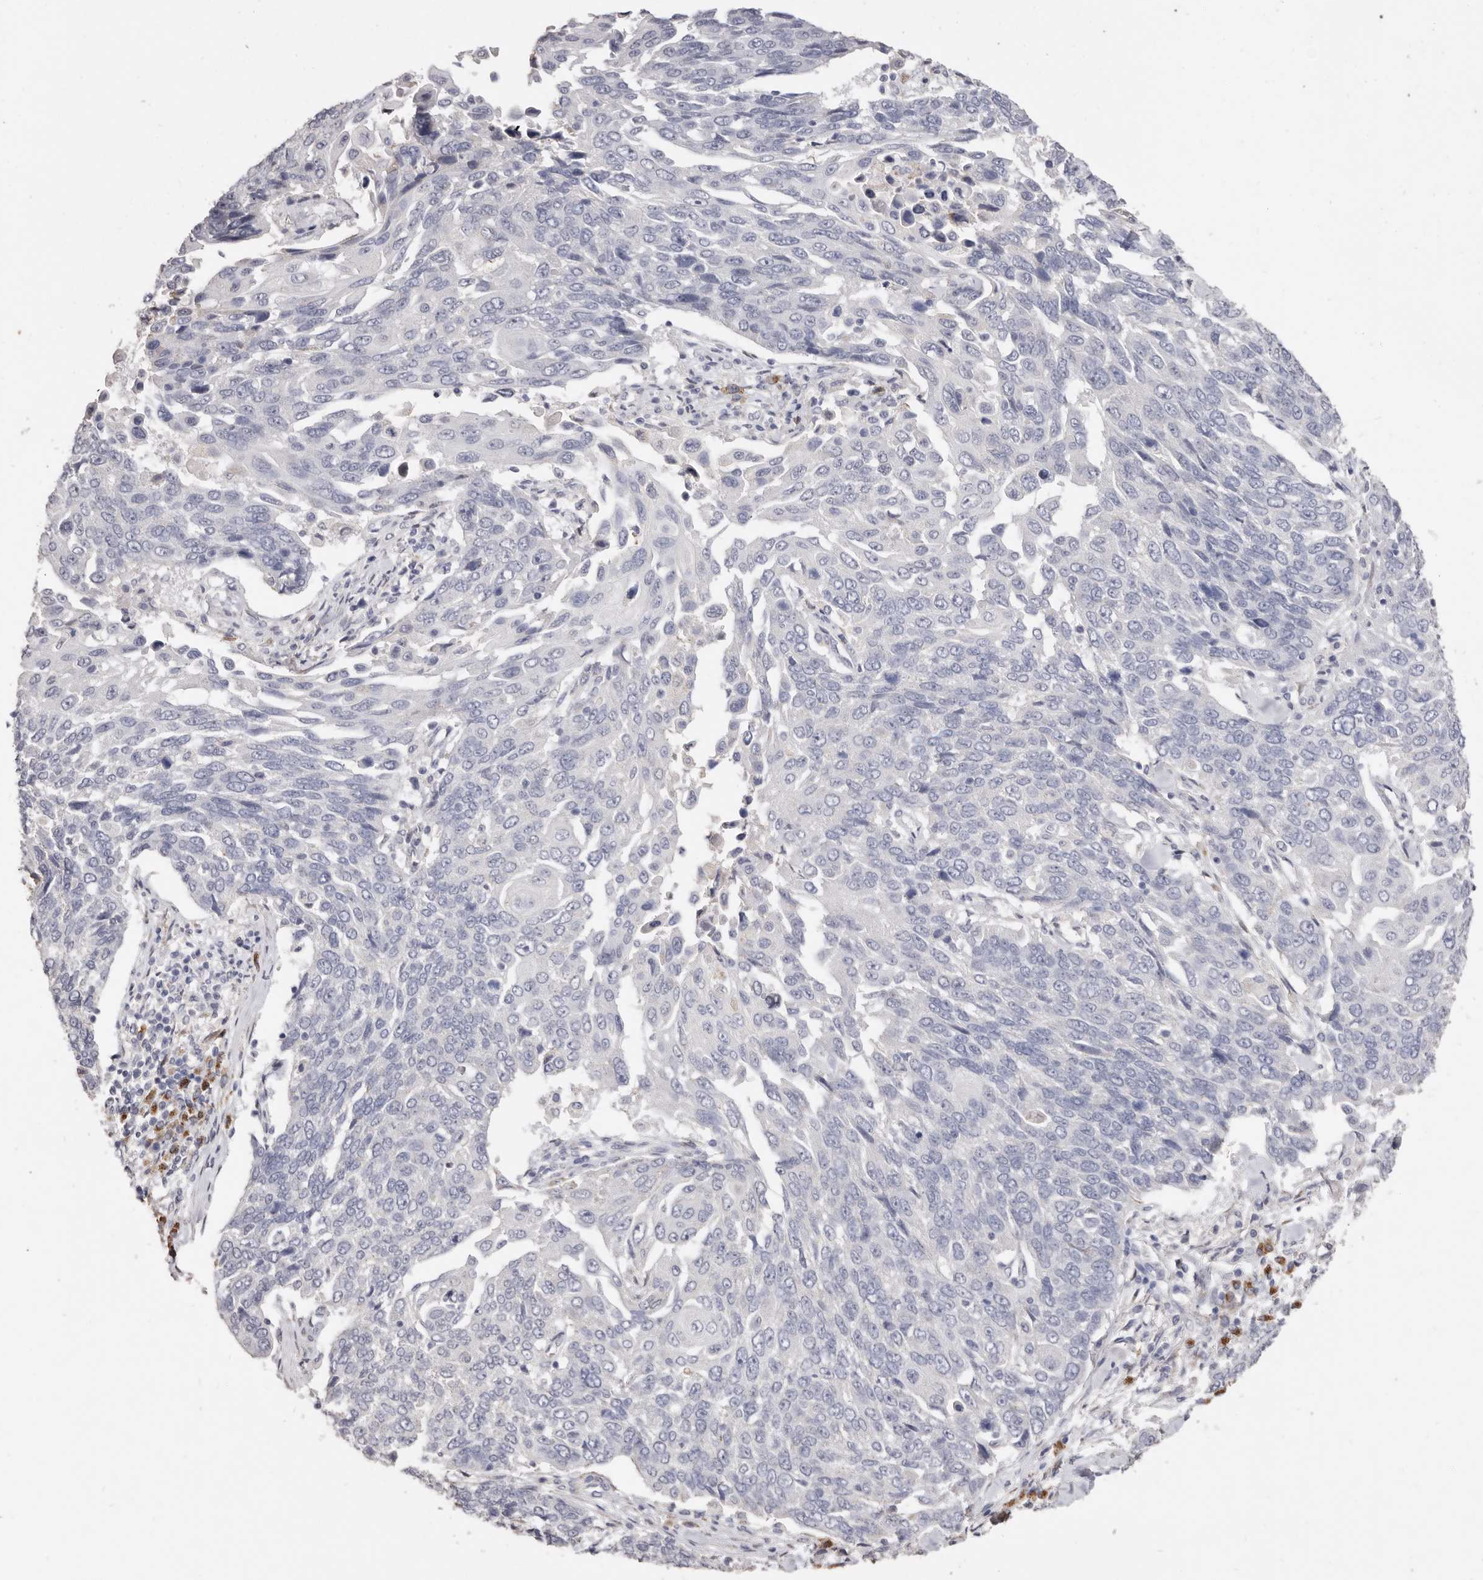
{"staining": {"intensity": "negative", "quantity": "none", "location": "none"}, "tissue": "lung cancer", "cell_type": "Tumor cells", "image_type": "cancer", "snomed": [{"axis": "morphology", "description": "Squamous cell carcinoma, NOS"}, {"axis": "topography", "description": "Lung"}], "caption": "Immunohistochemistry of human squamous cell carcinoma (lung) exhibits no expression in tumor cells. The staining was performed using DAB (3,3'-diaminobenzidine) to visualize the protein expression in brown, while the nuclei were stained in blue with hematoxylin (Magnification: 20x).", "gene": "LGALS7B", "patient": {"sex": "male", "age": 66}}